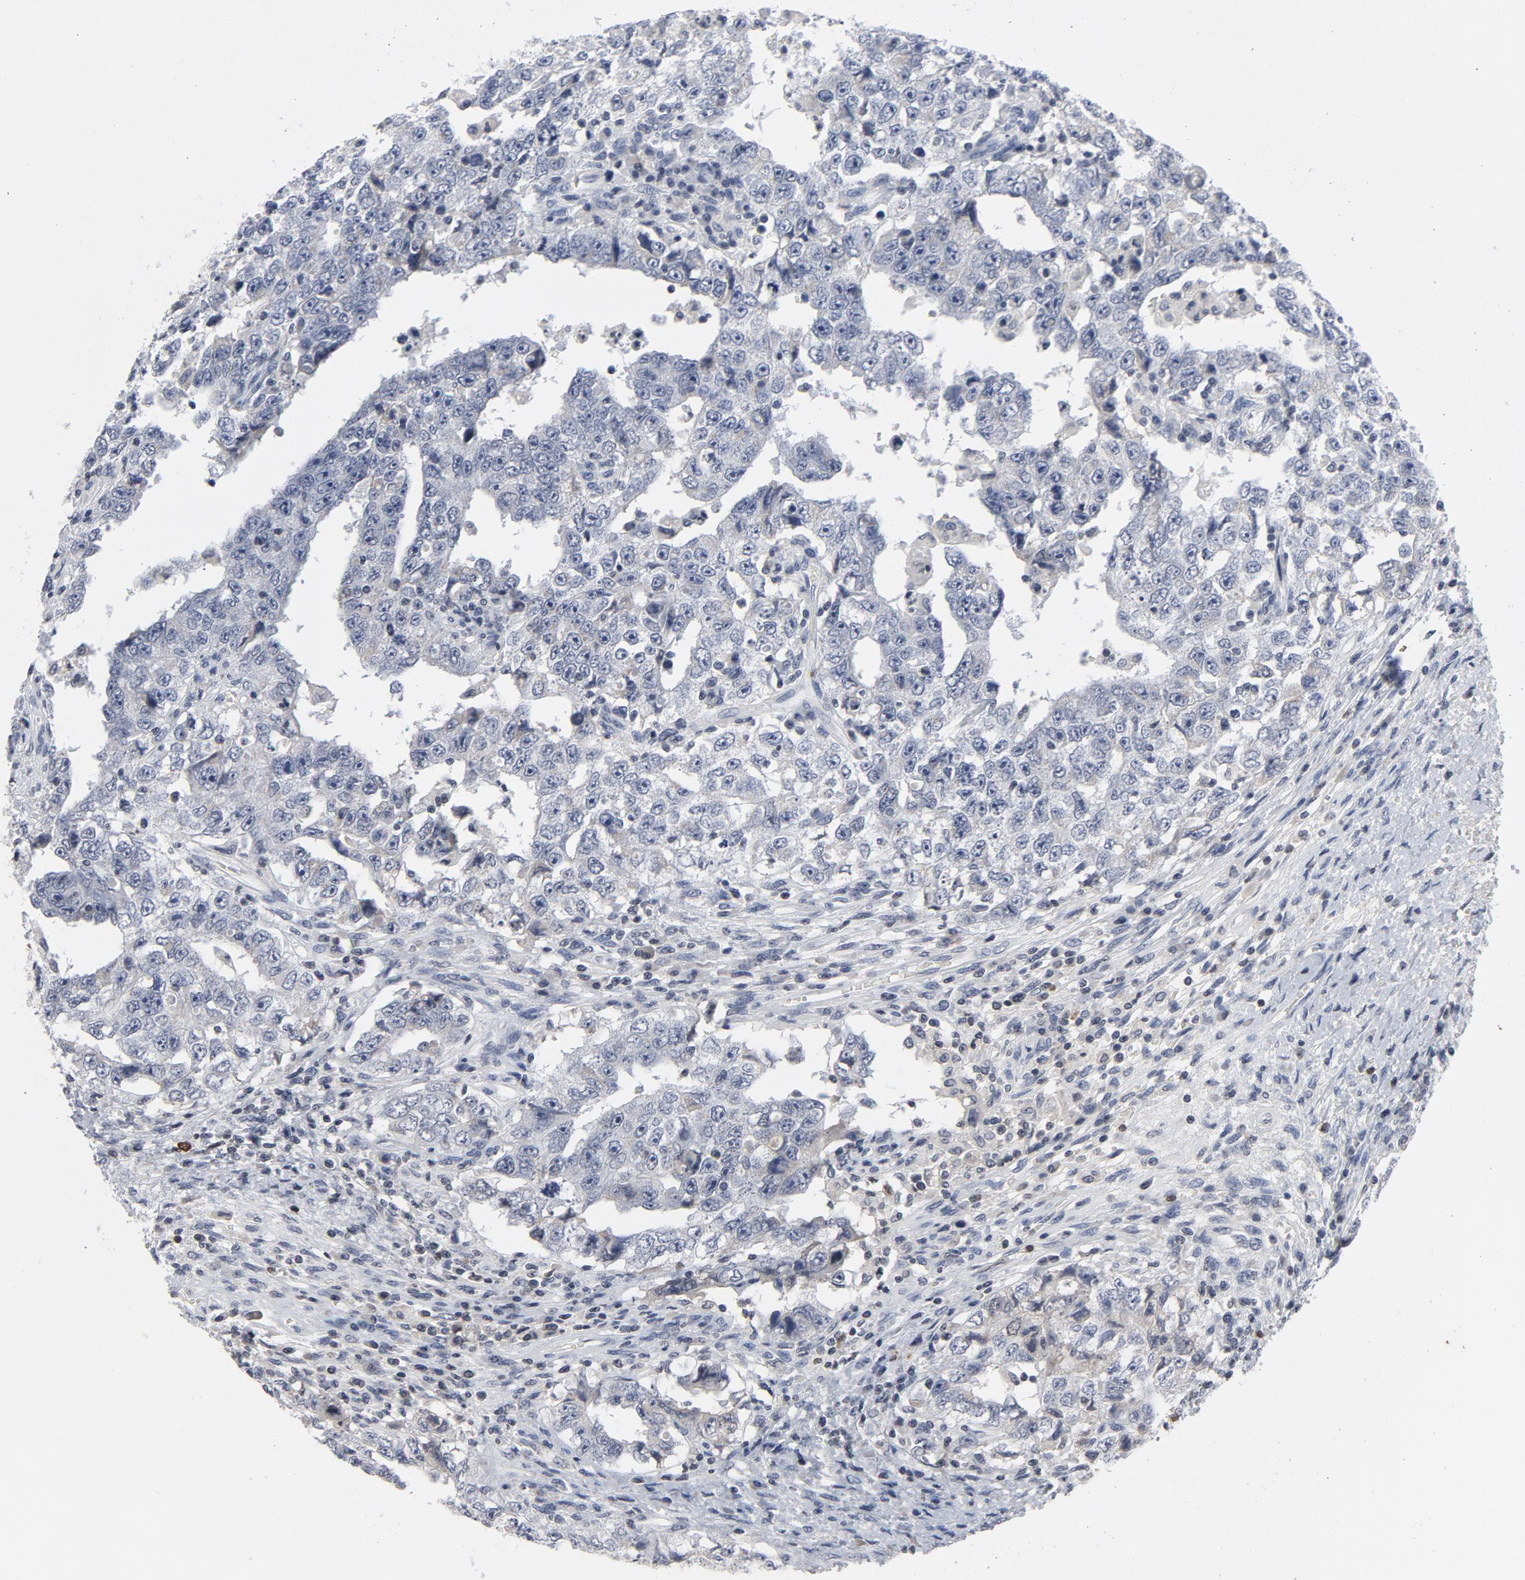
{"staining": {"intensity": "negative", "quantity": "none", "location": "none"}, "tissue": "testis cancer", "cell_type": "Tumor cells", "image_type": "cancer", "snomed": [{"axis": "morphology", "description": "Carcinoma, Embryonal, NOS"}, {"axis": "topography", "description": "Testis"}], "caption": "Immunohistochemical staining of testis cancer (embryonal carcinoma) demonstrates no significant positivity in tumor cells.", "gene": "TCL1A", "patient": {"sex": "male", "age": 26}}